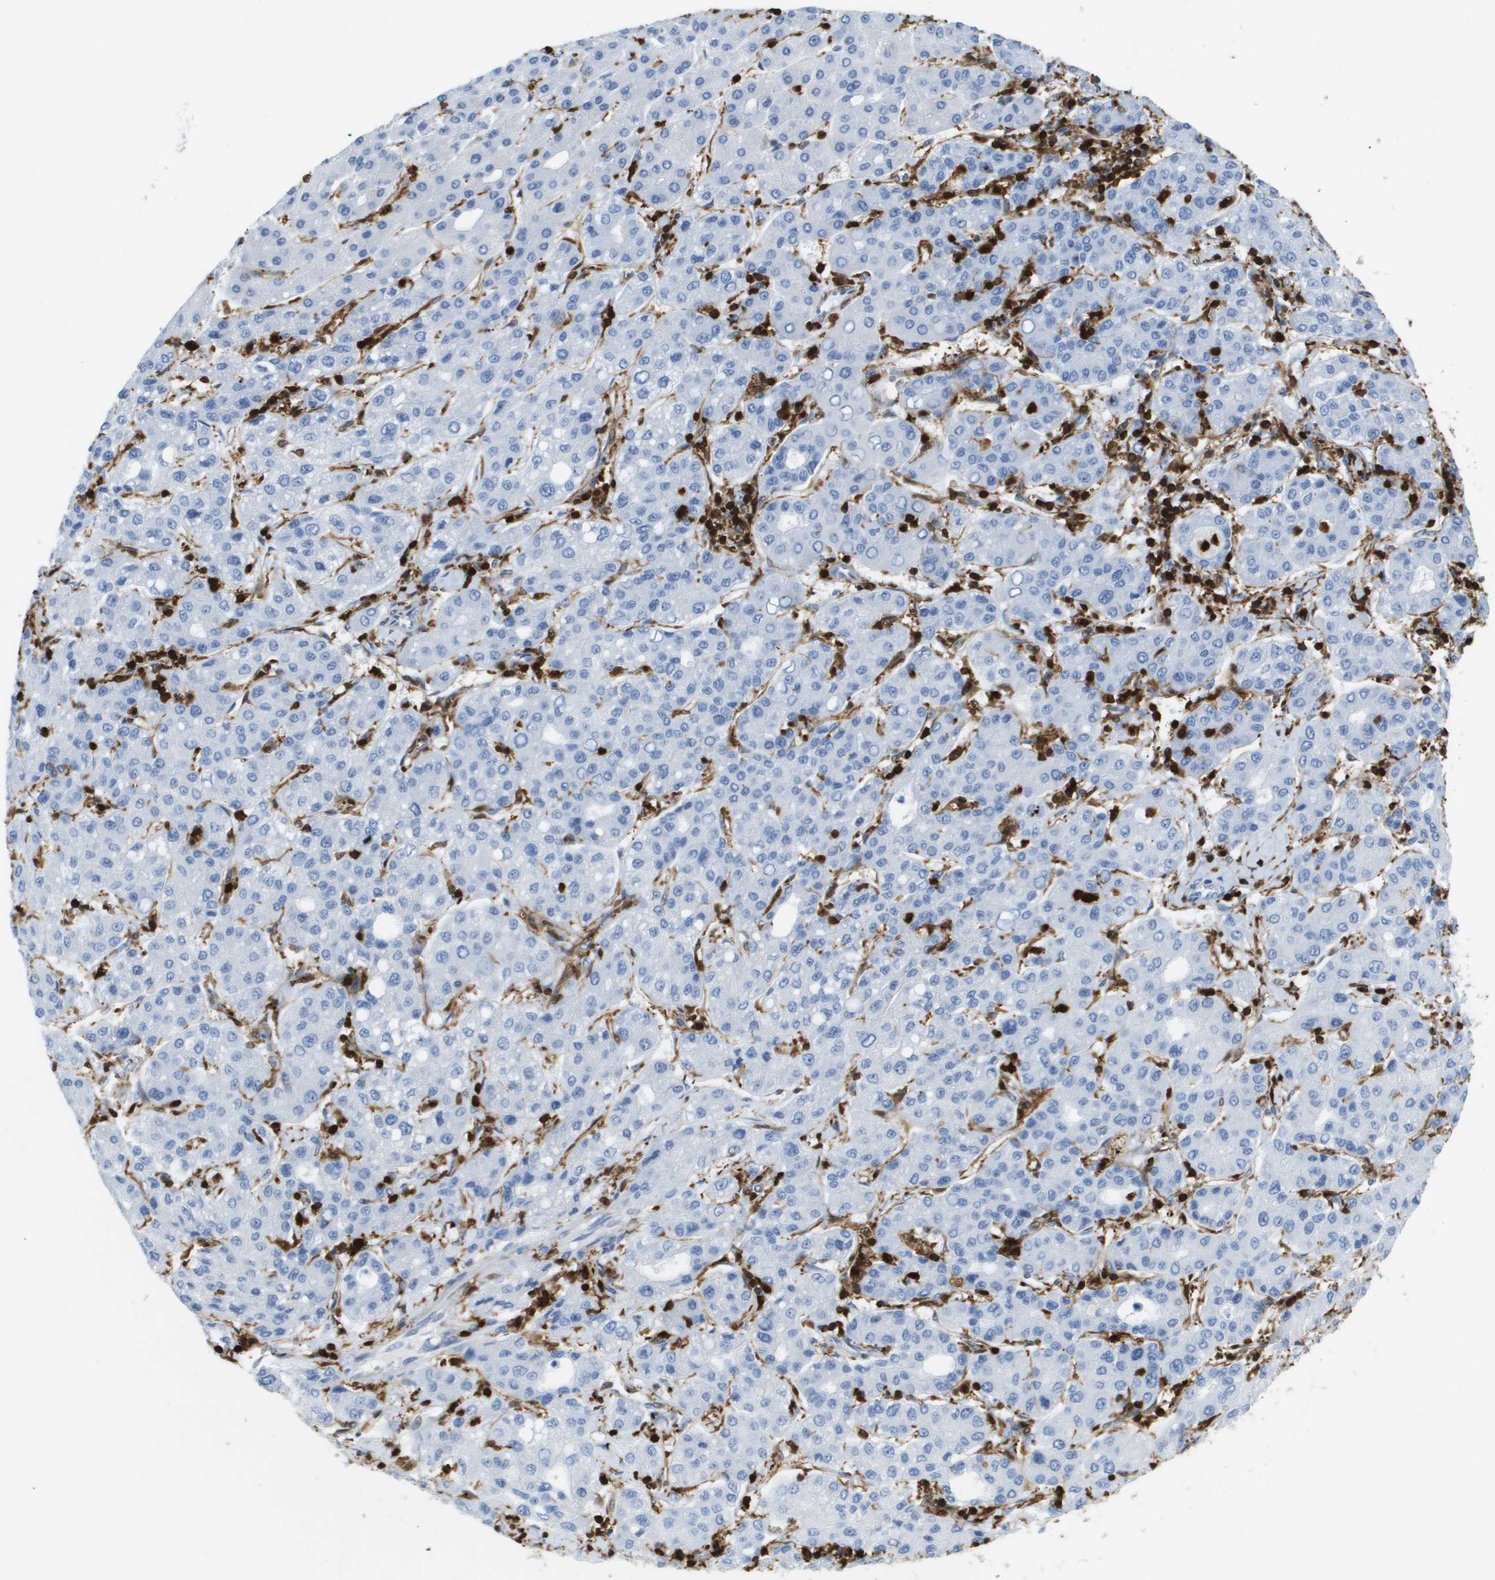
{"staining": {"intensity": "negative", "quantity": "none", "location": "none"}, "tissue": "liver cancer", "cell_type": "Tumor cells", "image_type": "cancer", "snomed": [{"axis": "morphology", "description": "Carcinoma, Hepatocellular, NOS"}, {"axis": "topography", "description": "Liver"}], "caption": "This is an immunohistochemistry (IHC) image of liver cancer (hepatocellular carcinoma). There is no positivity in tumor cells.", "gene": "DOCK5", "patient": {"sex": "male", "age": 65}}